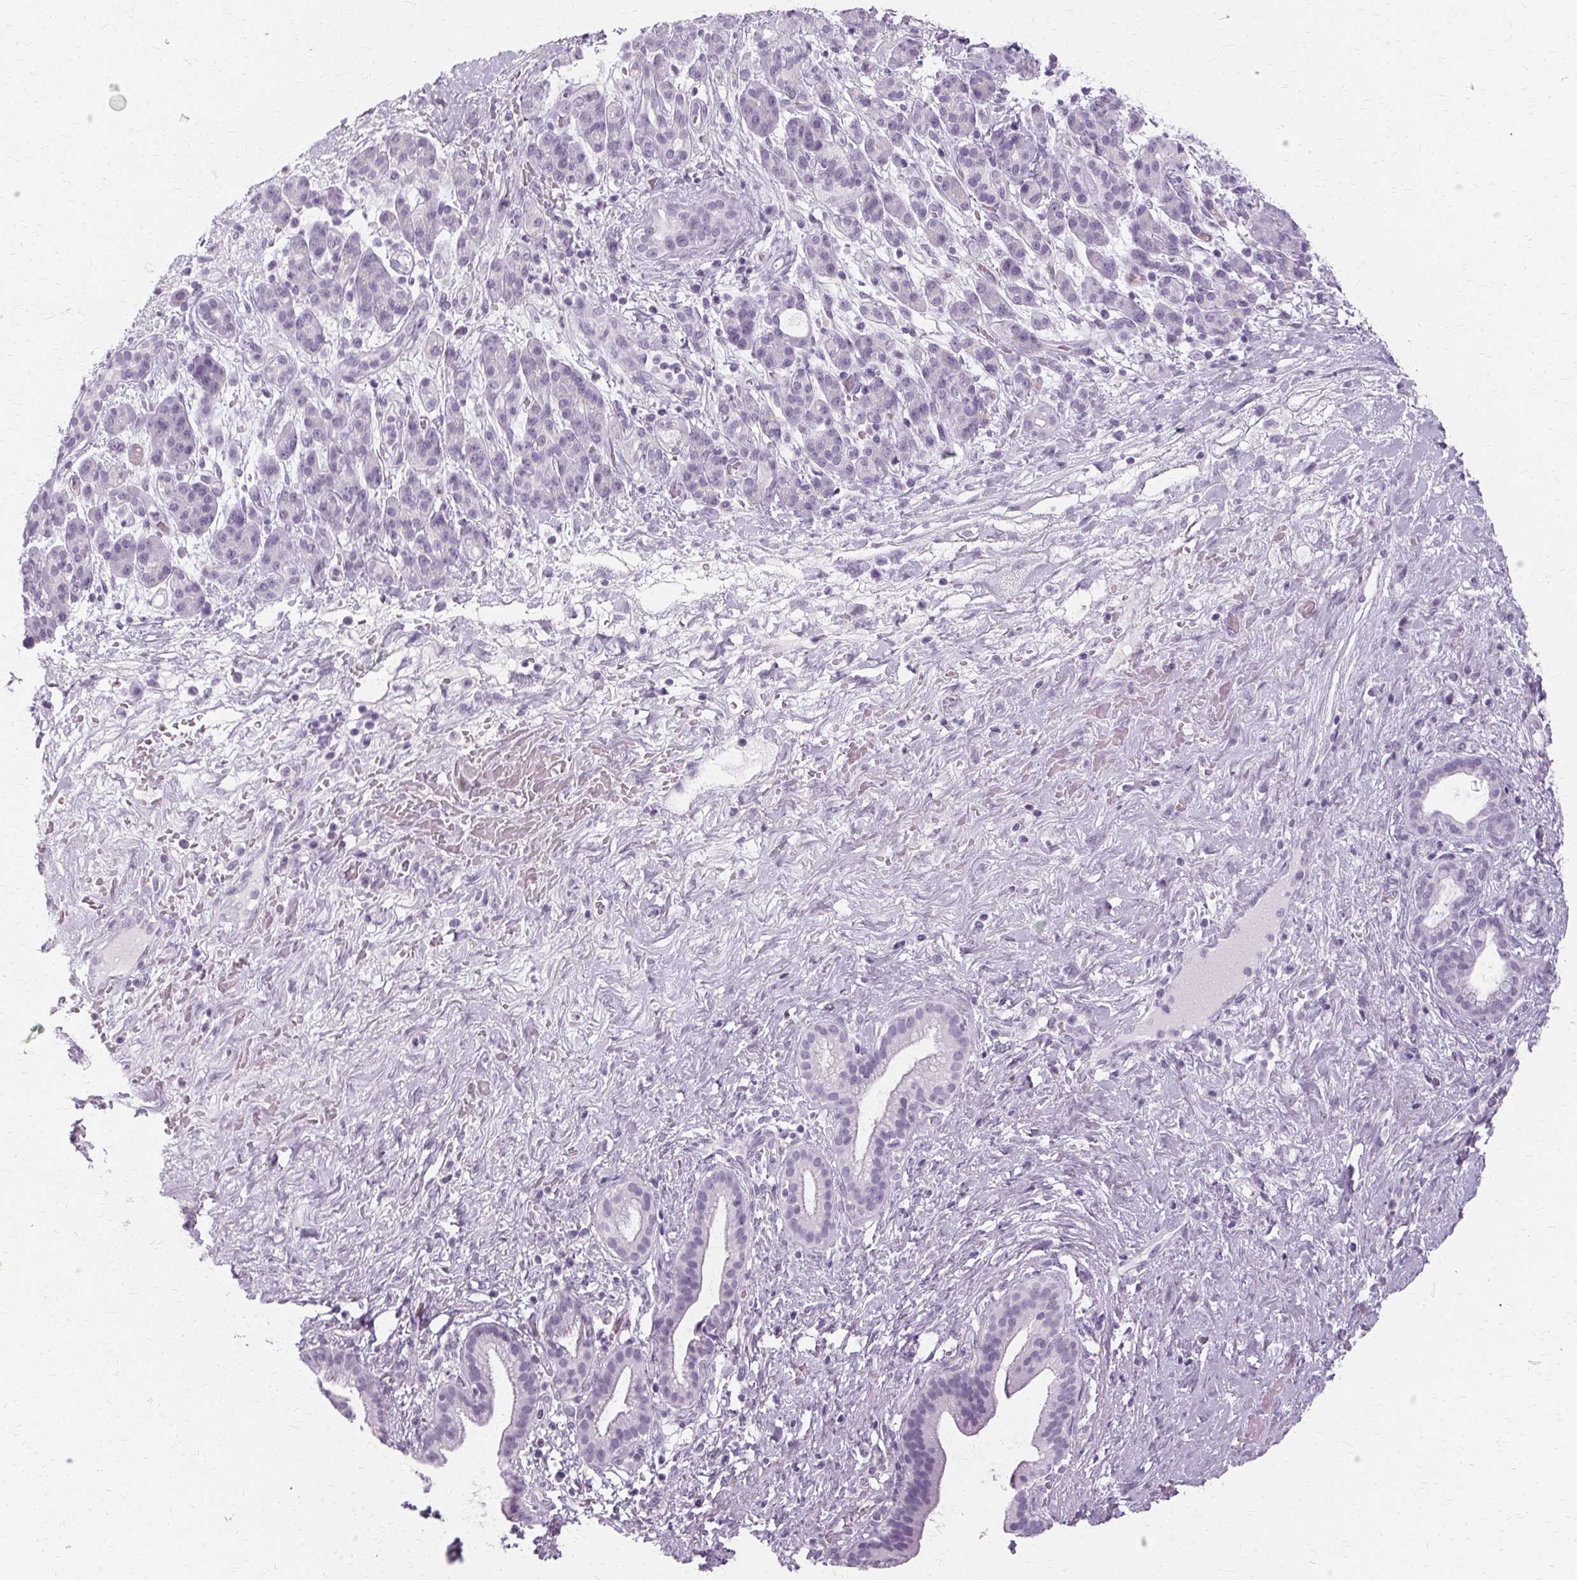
{"staining": {"intensity": "negative", "quantity": "none", "location": "none"}, "tissue": "pancreatic cancer", "cell_type": "Tumor cells", "image_type": "cancer", "snomed": [{"axis": "morphology", "description": "Adenocarcinoma, NOS"}, {"axis": "topography", "description": "Pancreas"}], "caption": "Tumor cells are negative for brown protein staining in adenocarcinoma (pancreatic).", "gene": "KRT6C", "patient": {"sex": "male", "age": 44}}